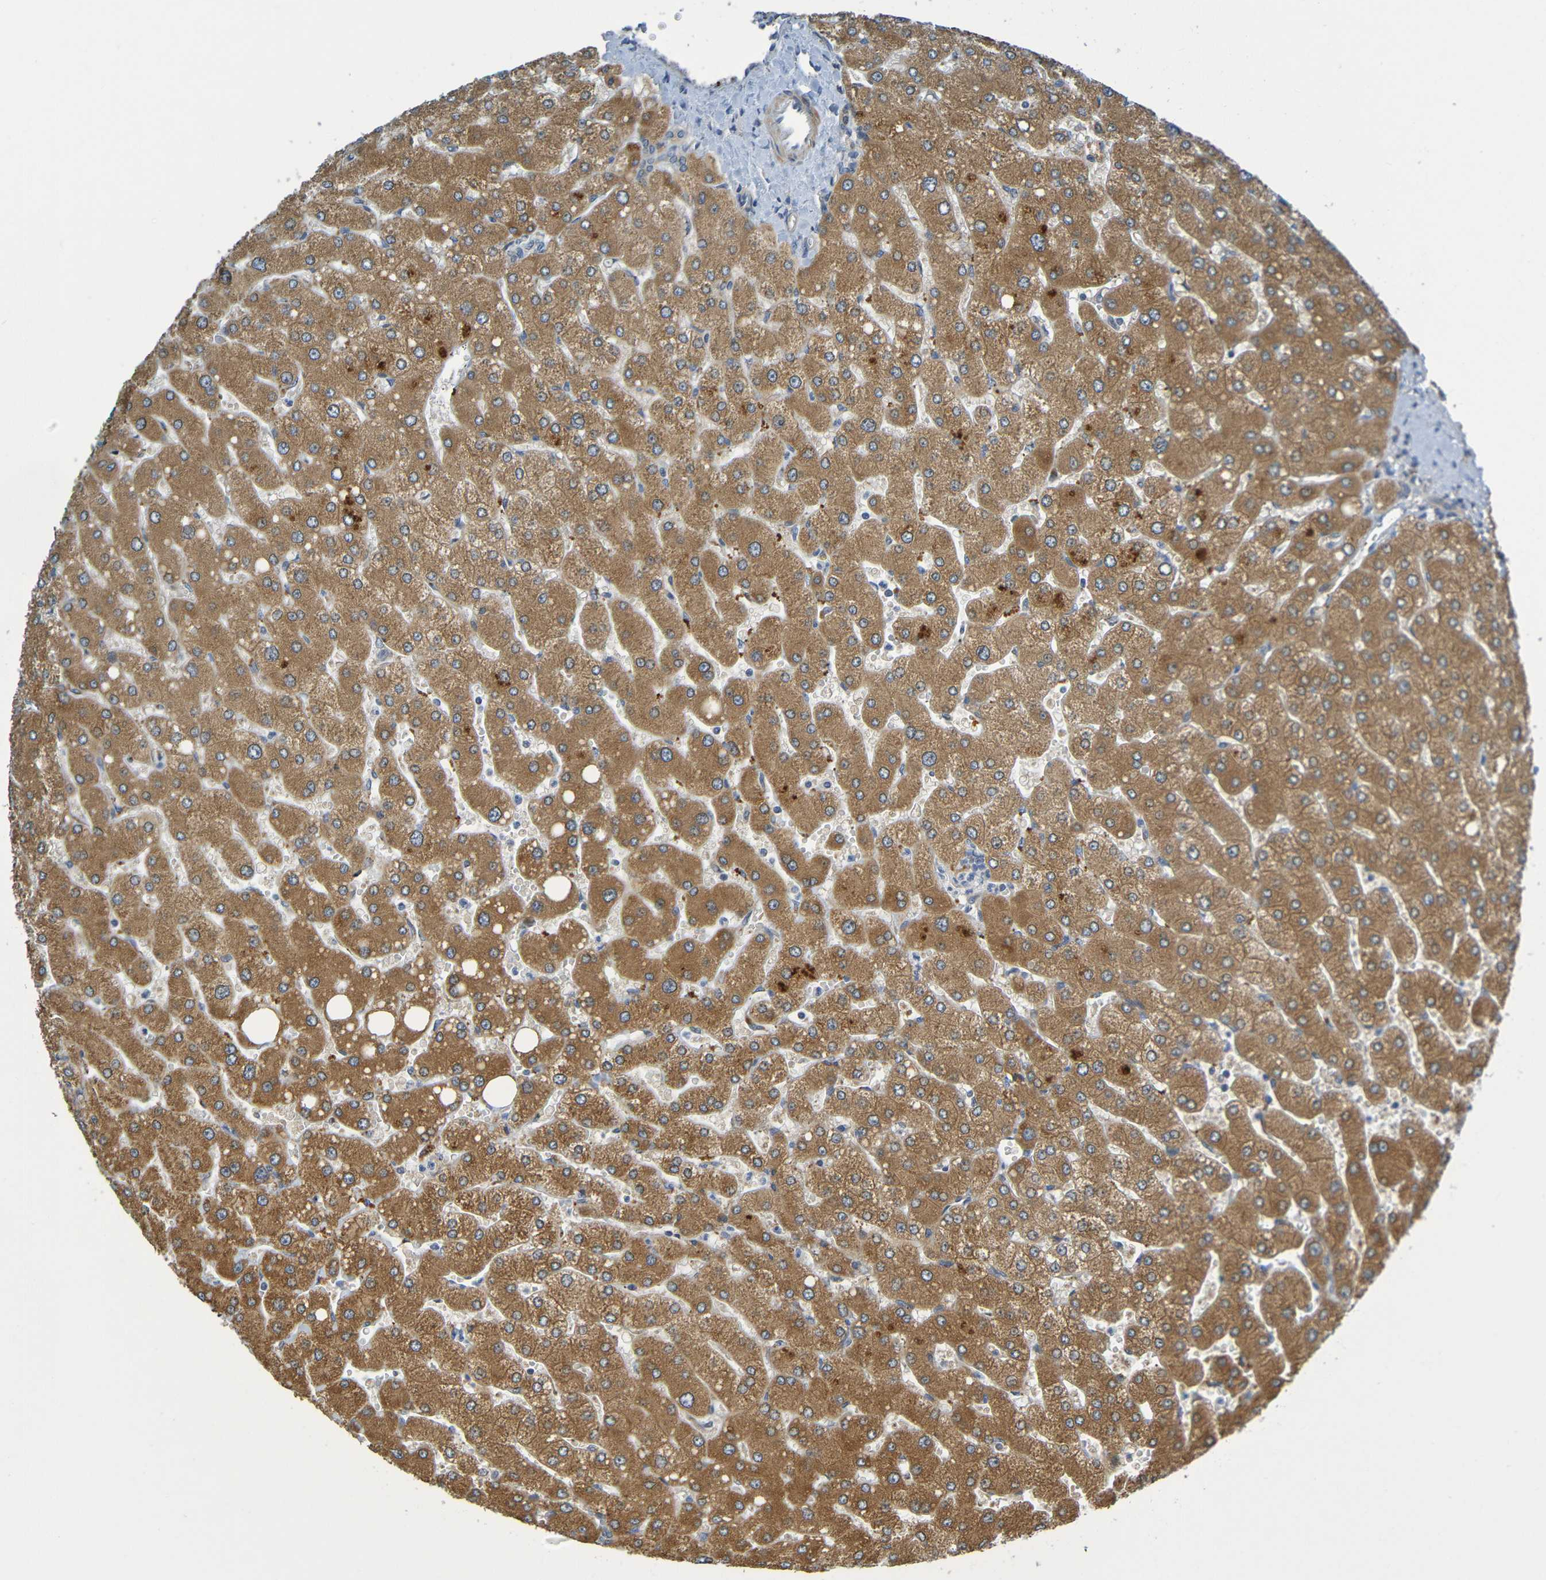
{"staining": {"intensity": "weak", "quantity": "25%-75%", "location": "cytoplasmic/membranous"}, "tissue": "liver", "cell_type": "Cholangiocytes", "image_type": "normal", "snomed": [{"axis": "morphology", "description": "Normal tissue, NOS"}, {"axis": "topography", "description": "Liver"}], "caption": "Protein expression analysis of benign liver shows weak cytoplasmic/membranous staining in about 25%-75% of cholangiocytes.", "gene": "CYP4F2", "patient": {"sex": "male", "age": 55}}